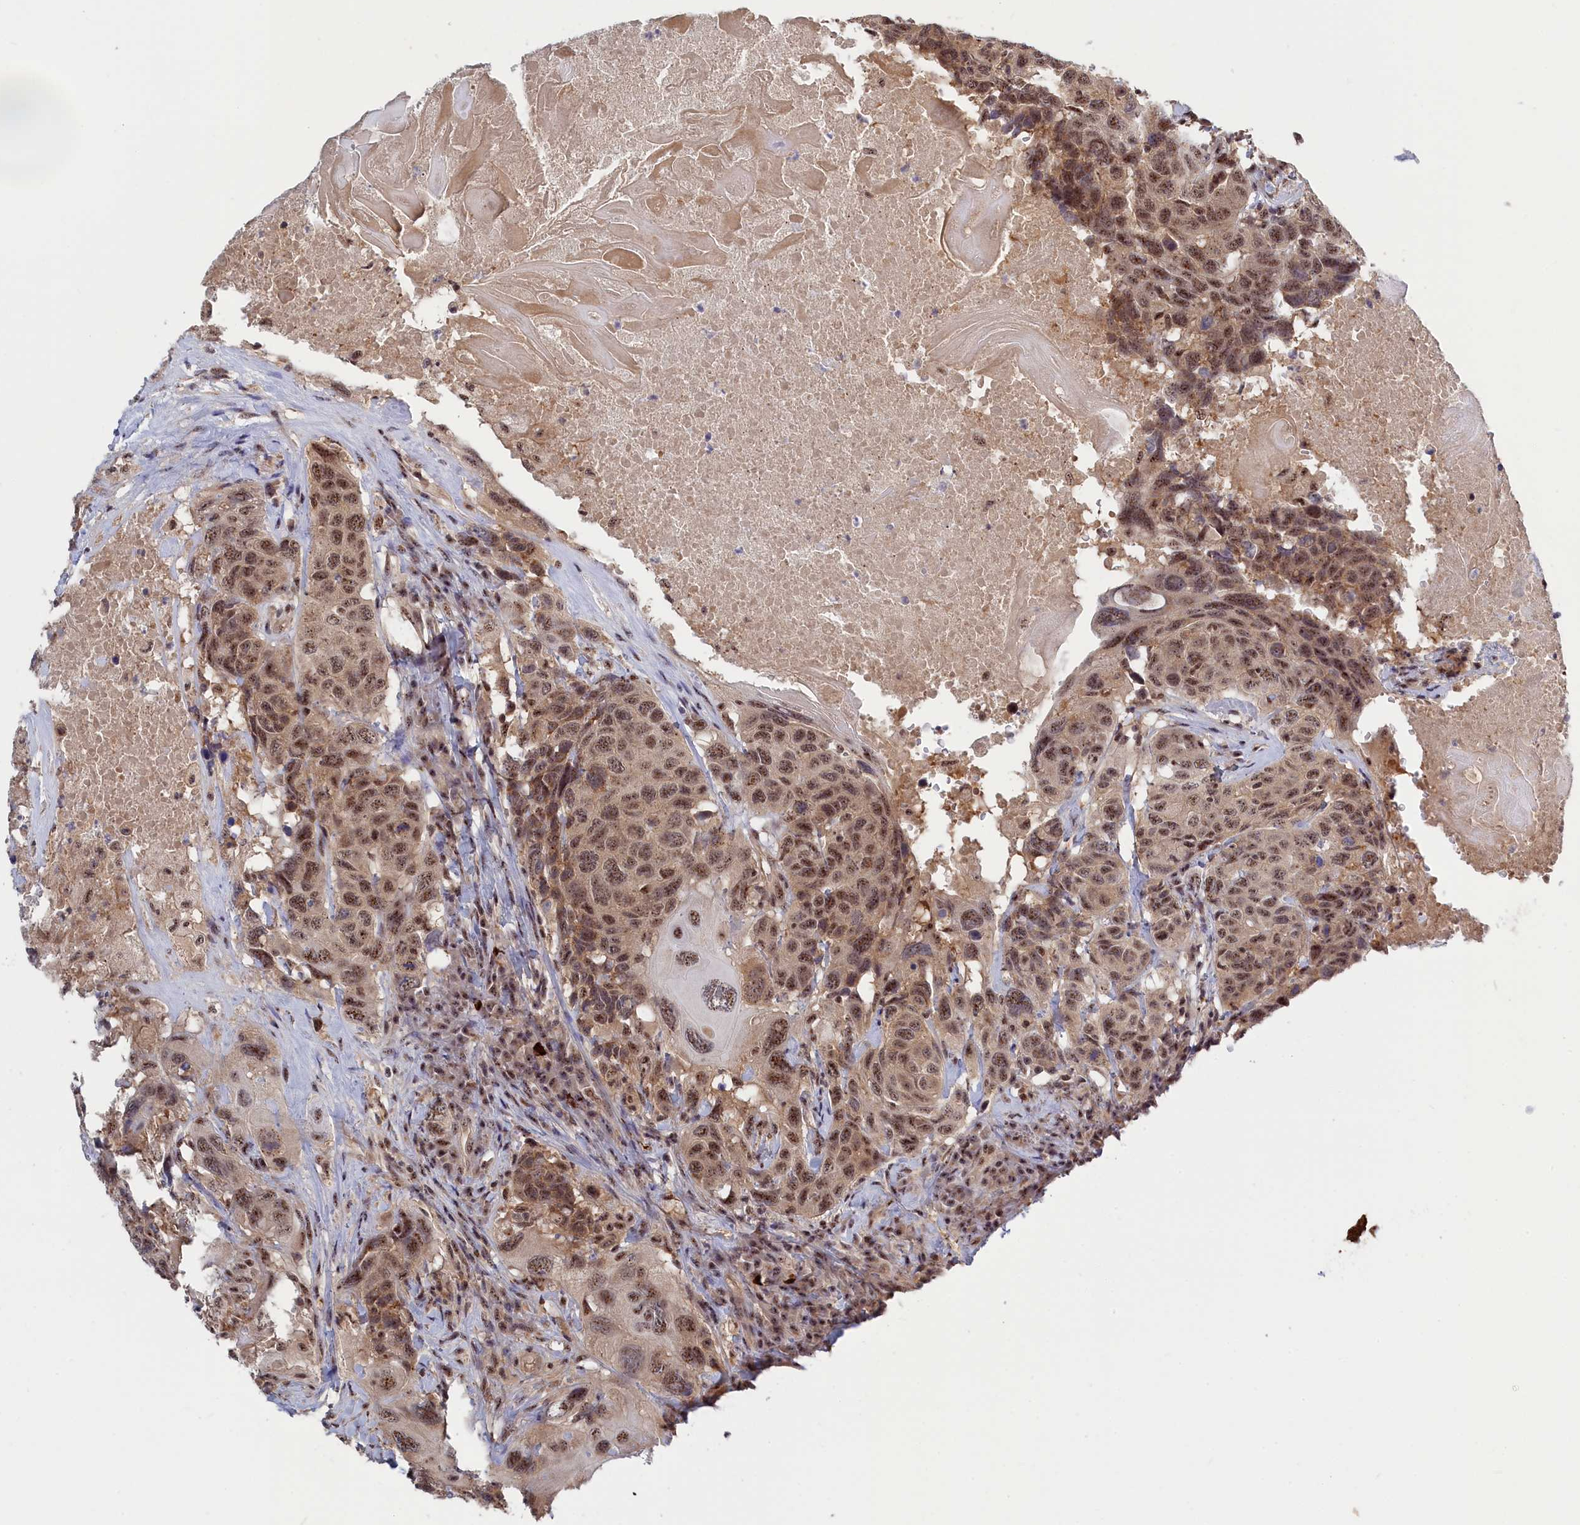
{"staining": {"intensity": "moderate", "quantity": ">75%", "location": "nuclear"}, "tissue": "head and neck cancer", "cell_type": "Tumor cells", "image_type": "cancer", "snomed": [{"axis": "morphology", "description": "Squamous cell carcinoma, NOS"}, {"axis": "topography", "description": "Head-Neck"}], "caption": "Tumor cells exhibit medium levels of moderate nuclear positivity in approximately >75% of cells in human head and neck squamous cell carcinoma.", "gene": "TAB1", "patient": {"sex": "male", "age": 66}}